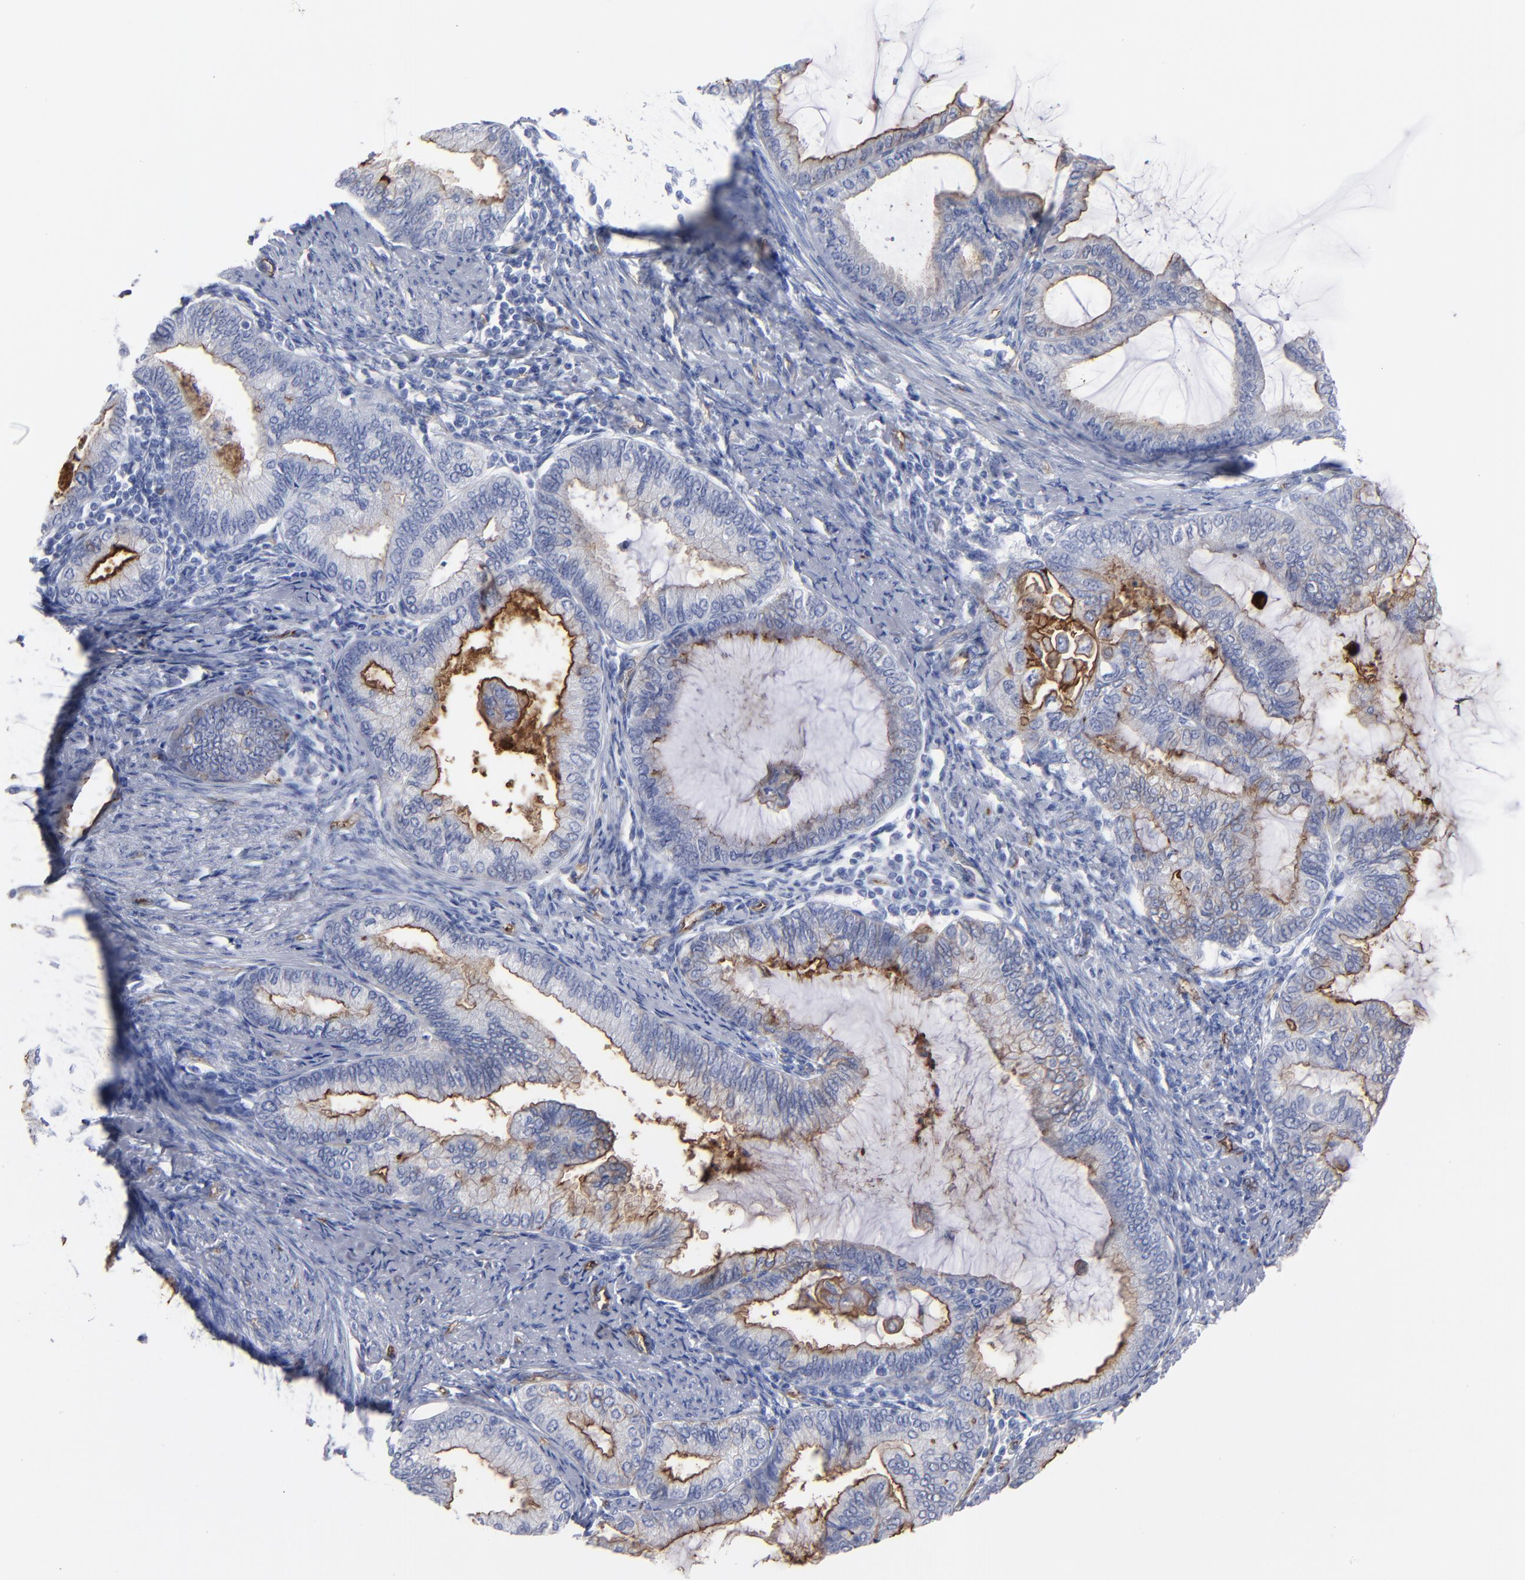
{"staining": {"intensity": "moderate", "quantity": "<25%", "location": "cytoplasmic/membranous"}, "tissue": "endometrial cancer", "cell_type": "Tumor cells", "image_type": "cancer", "snomed": [{"axis": "morphology", "description": "Adenocarcinoma, NOS"}, {"axis": "topography", "description": "Endometrium"}], "caption": "Tumor cells show moderate cytoplasmic/membranous staining in approximately <25% of cells in endometrial cancer (adenocarcinoma).", "gene": "TM4SF1", "patient": {"sex": "female", "age": 86}}